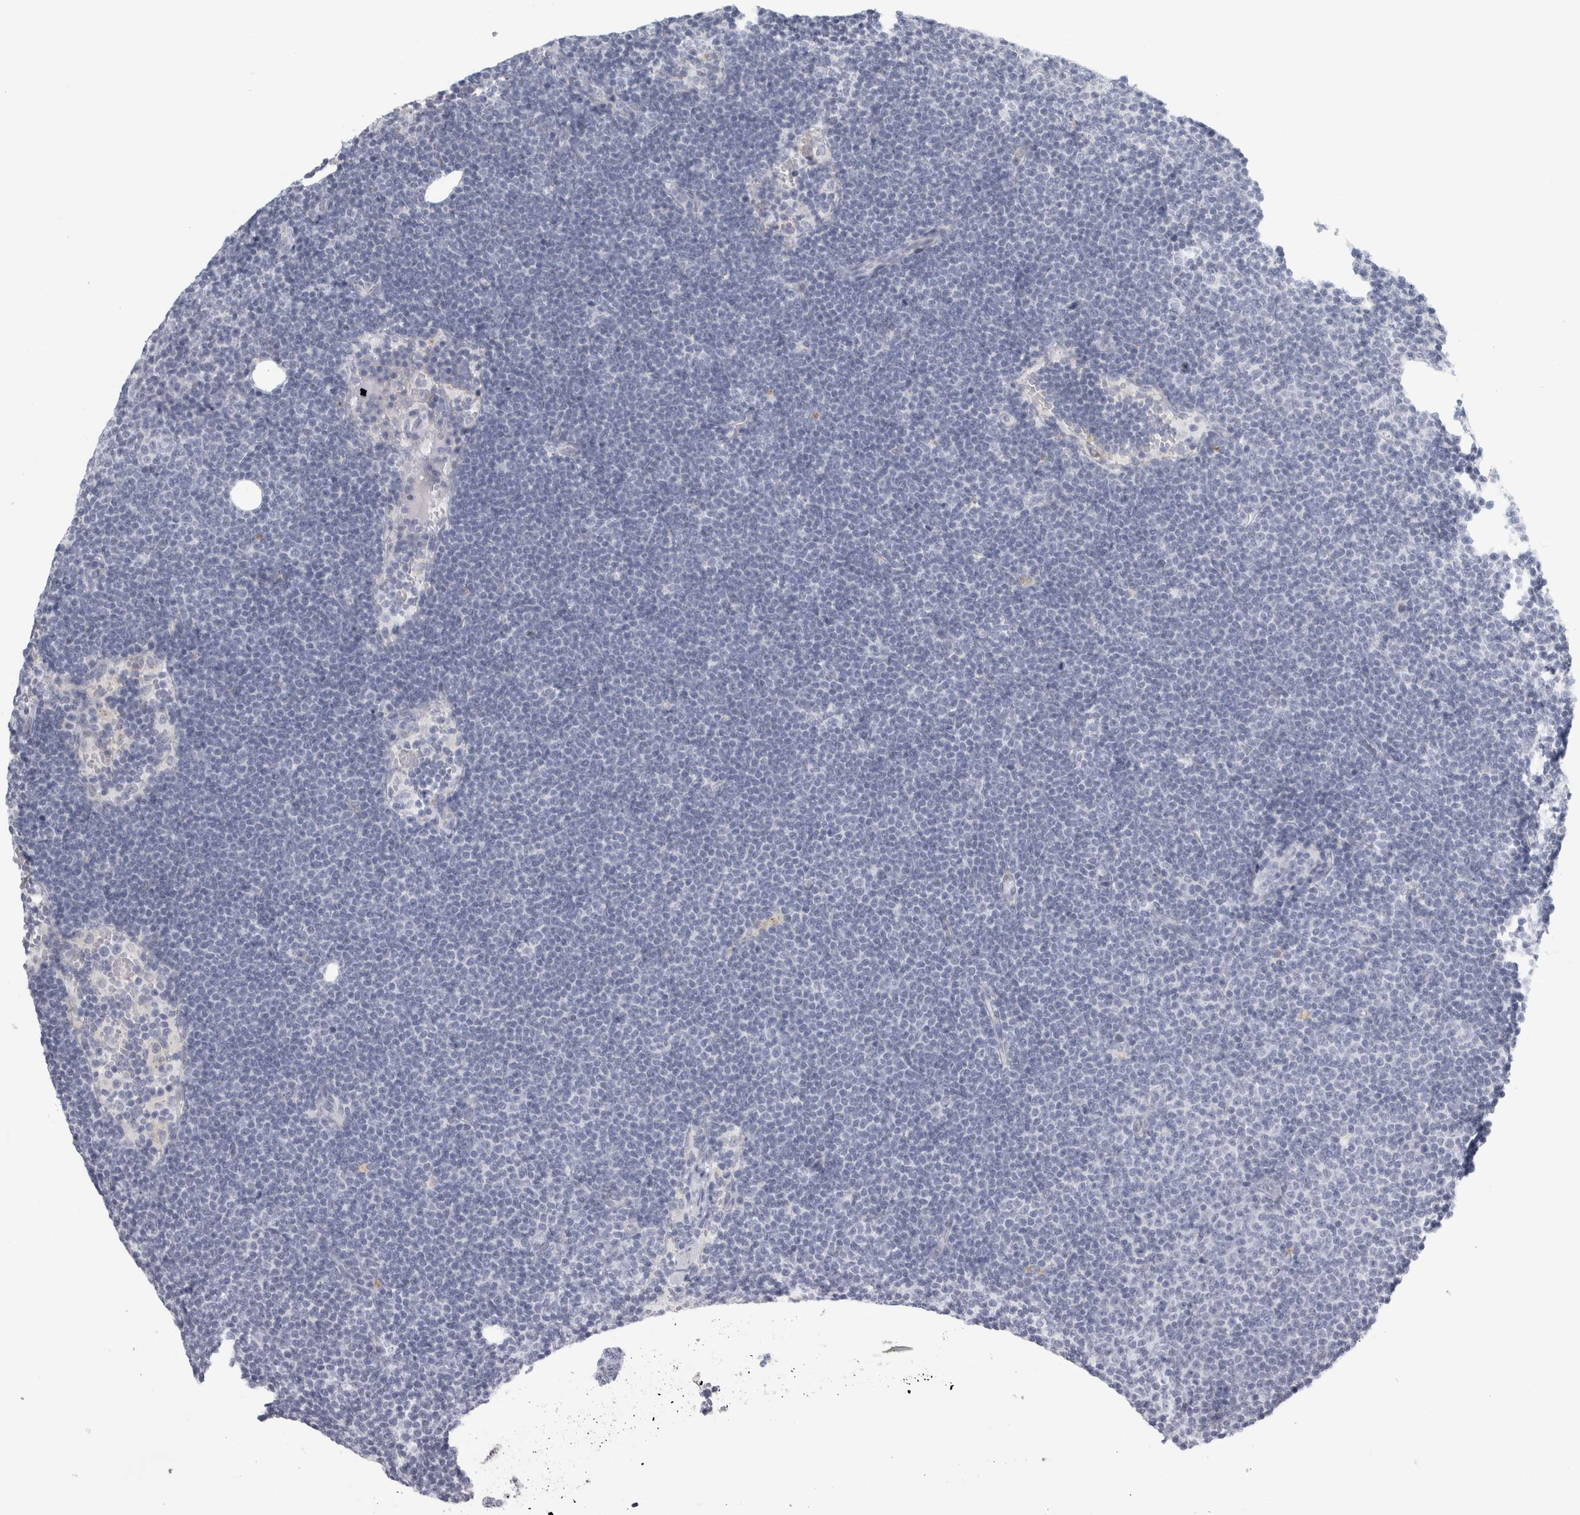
{"staining": {"intensity": "negative", "quantity": "none", "location": "none"}, "tissue": "lymphoma", "cell_type": "Tumor cells", "image_type": "cancer", "snomed": [{"axis": "morphology", "description": "Malignant lymphoma, non-Hodgkin's type, Low grade"}, {"axis": "topography", "description": "Lymph node"}], "caption": "Immunohistochemistry (IHC) histopathology image of neoplastic tissue: low-grade malignant lymphoma, non-Hodgkin's type stained with DAB shows no significant protein expression in tumor cells. (DAB (3,3'-diaminobenzidine) immunohistochemistry with hematoxylin counter stain).", "gene": "CPE", "patient": {"sex": "female", "age": 67}}